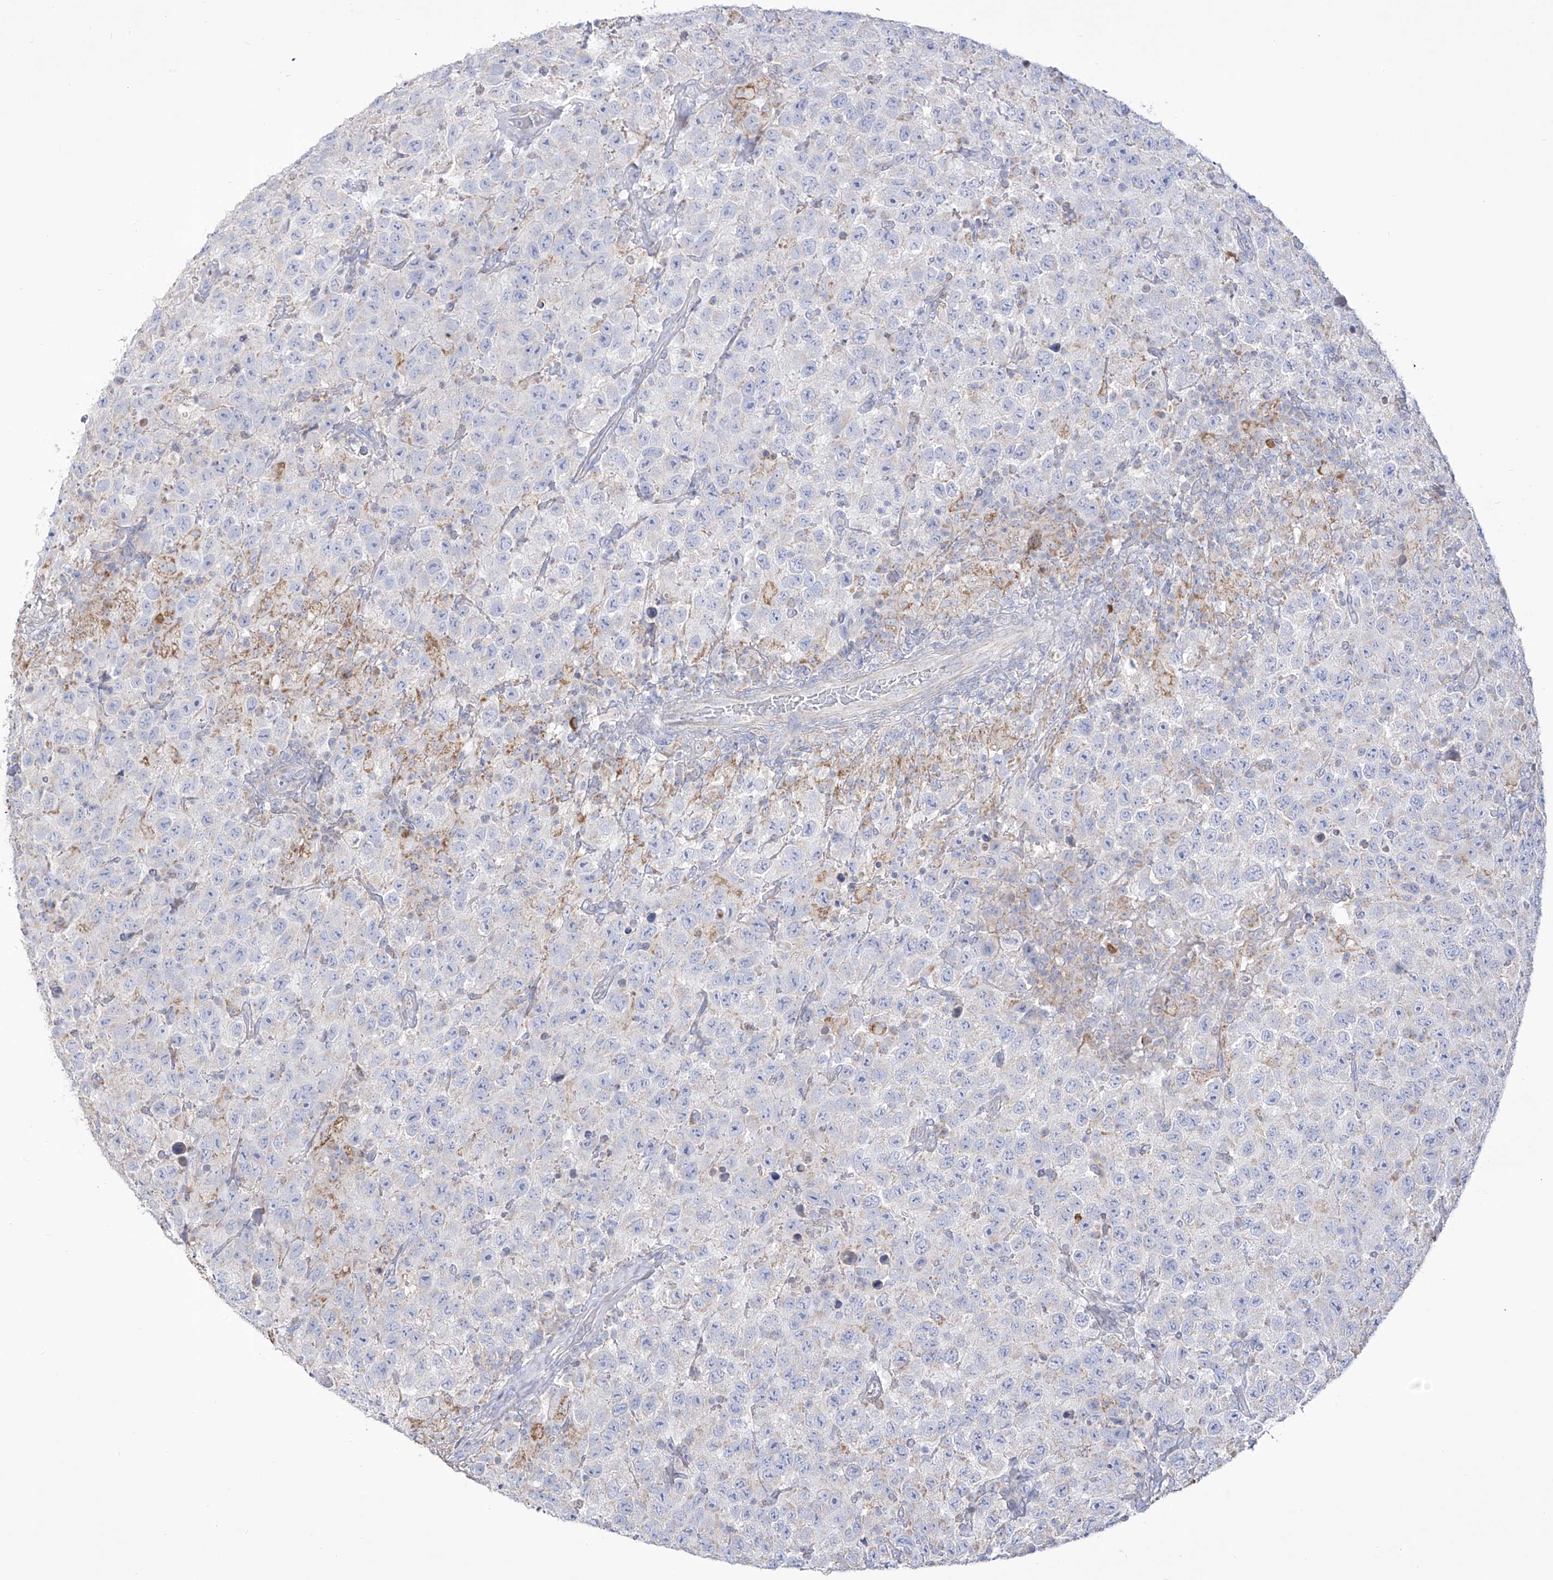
{"staining": {"intensity": "weak", "quantity": "<25%", "location": "cytoplasmic/membranous"}, "tissue": "testis cancer", "cell_type": "Tumor cells", "image_type": "cancer", "snomed": [{"axis": "morphology", "description": "Seminoma, NOS"}, {"axis": "topography", "description": "Testis"}], "caption": "DAB (3,3'-diaminobenzidine) immunohistochemical staining of human testis seminoma displays no significant staining in tumor cells.", "gene": "RCHY1", "patient": {"sex": "male", "age": 41}}